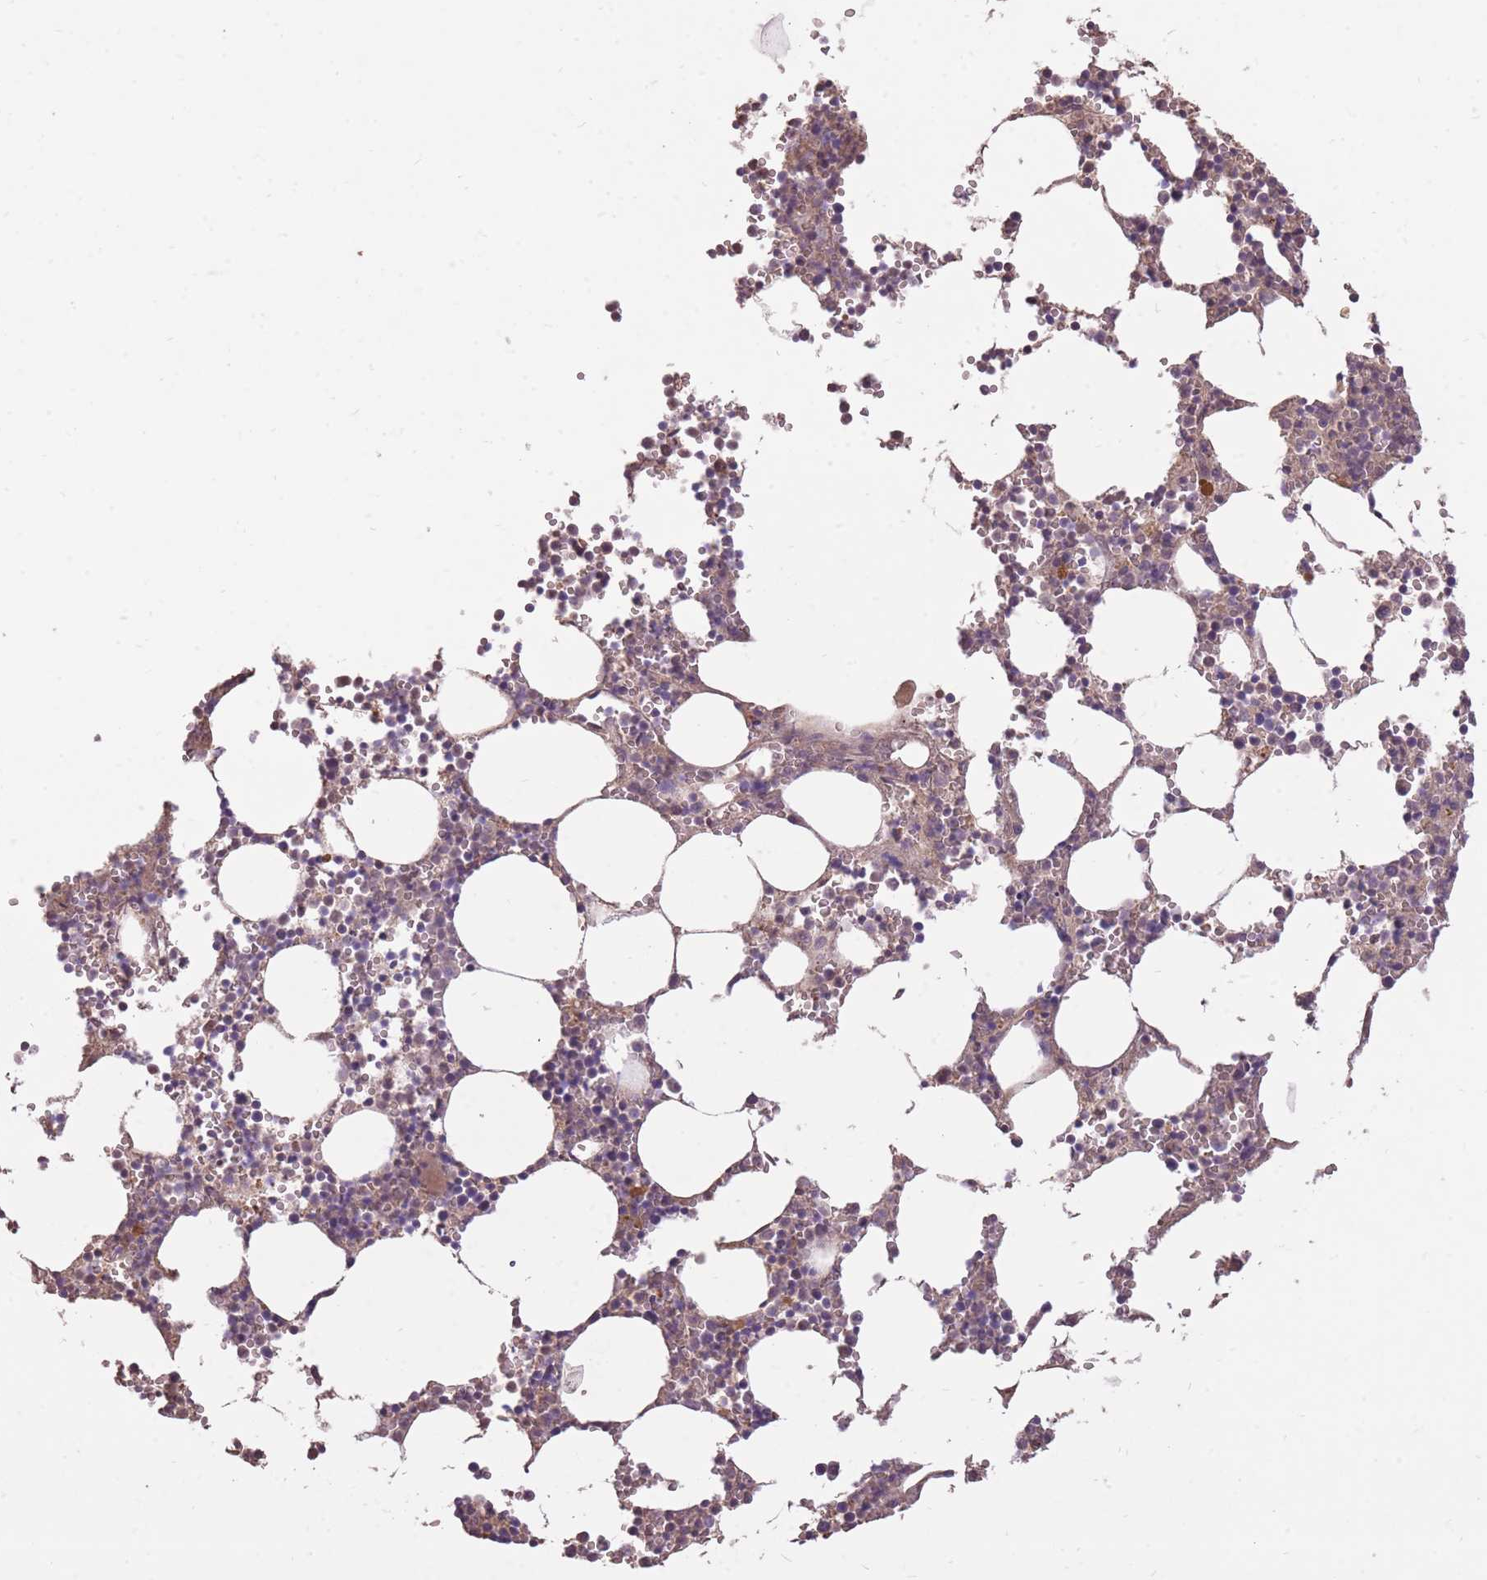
{"staining": {"intensity": "weak", "quantity": "25%-75%", "location": "cytoplasmic/membranous"}, "tissue": "bone marrow", "cell_type": "Hematopoietic cells", "image_type": "normal", "snomed": [{"axis": "morphology", "description": "Normal tissue, NOS"}, {"axis": "topography", "description": "Bone marrow"}], "caption": "An IHC photomicrograph of normal tissue is shown. Protein staining in brown shows weak cytoplasmic/membranous positivity in bone marrow within hematopoietic cells.", "gene": "LRATD2", "patient": {"sex": "female", "age": 64}}